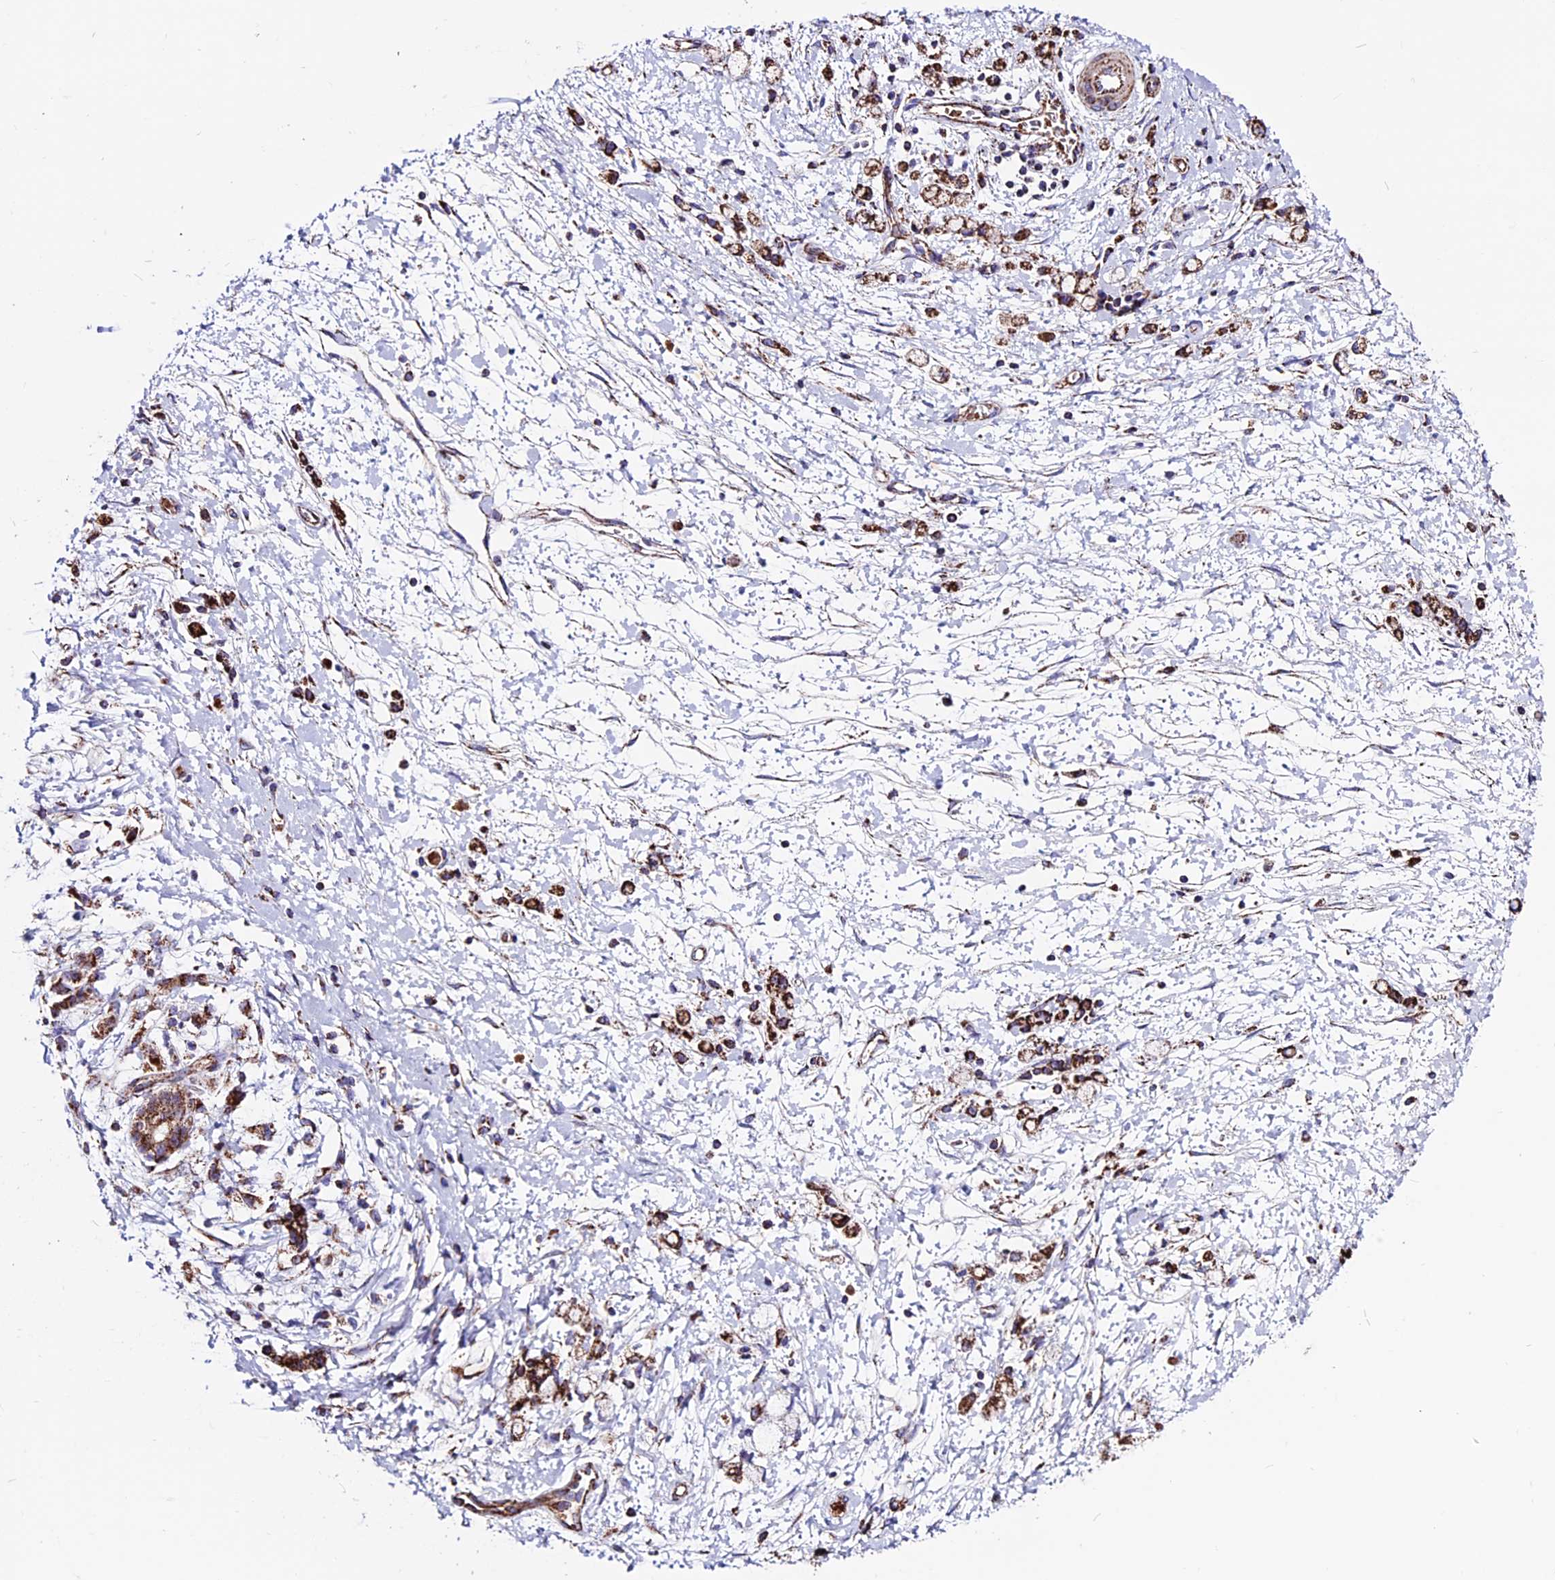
{"staining": {"intensity": "moderate", "quantity": ">75%", "location": "cytoplasmic/membranous"}, "tissue": "stomach cancer", "cell_type": "Tumor cells", "image_type": "cancer", "snomed": [{"axis": "morphology", "description": "Adenocarcinoma, NOS"}, {"axis": "topography", "description": "Stomach"}], "caption": "Stomach cancer (adenocarcinoma) tissue reveals moderate cytoplasmic/membranous staining in approximately >75% of tumor cells, visualized by immunohistochemistry.", "gene": "CX3CL1", "patient": {"sex": "female", "age": 60}}